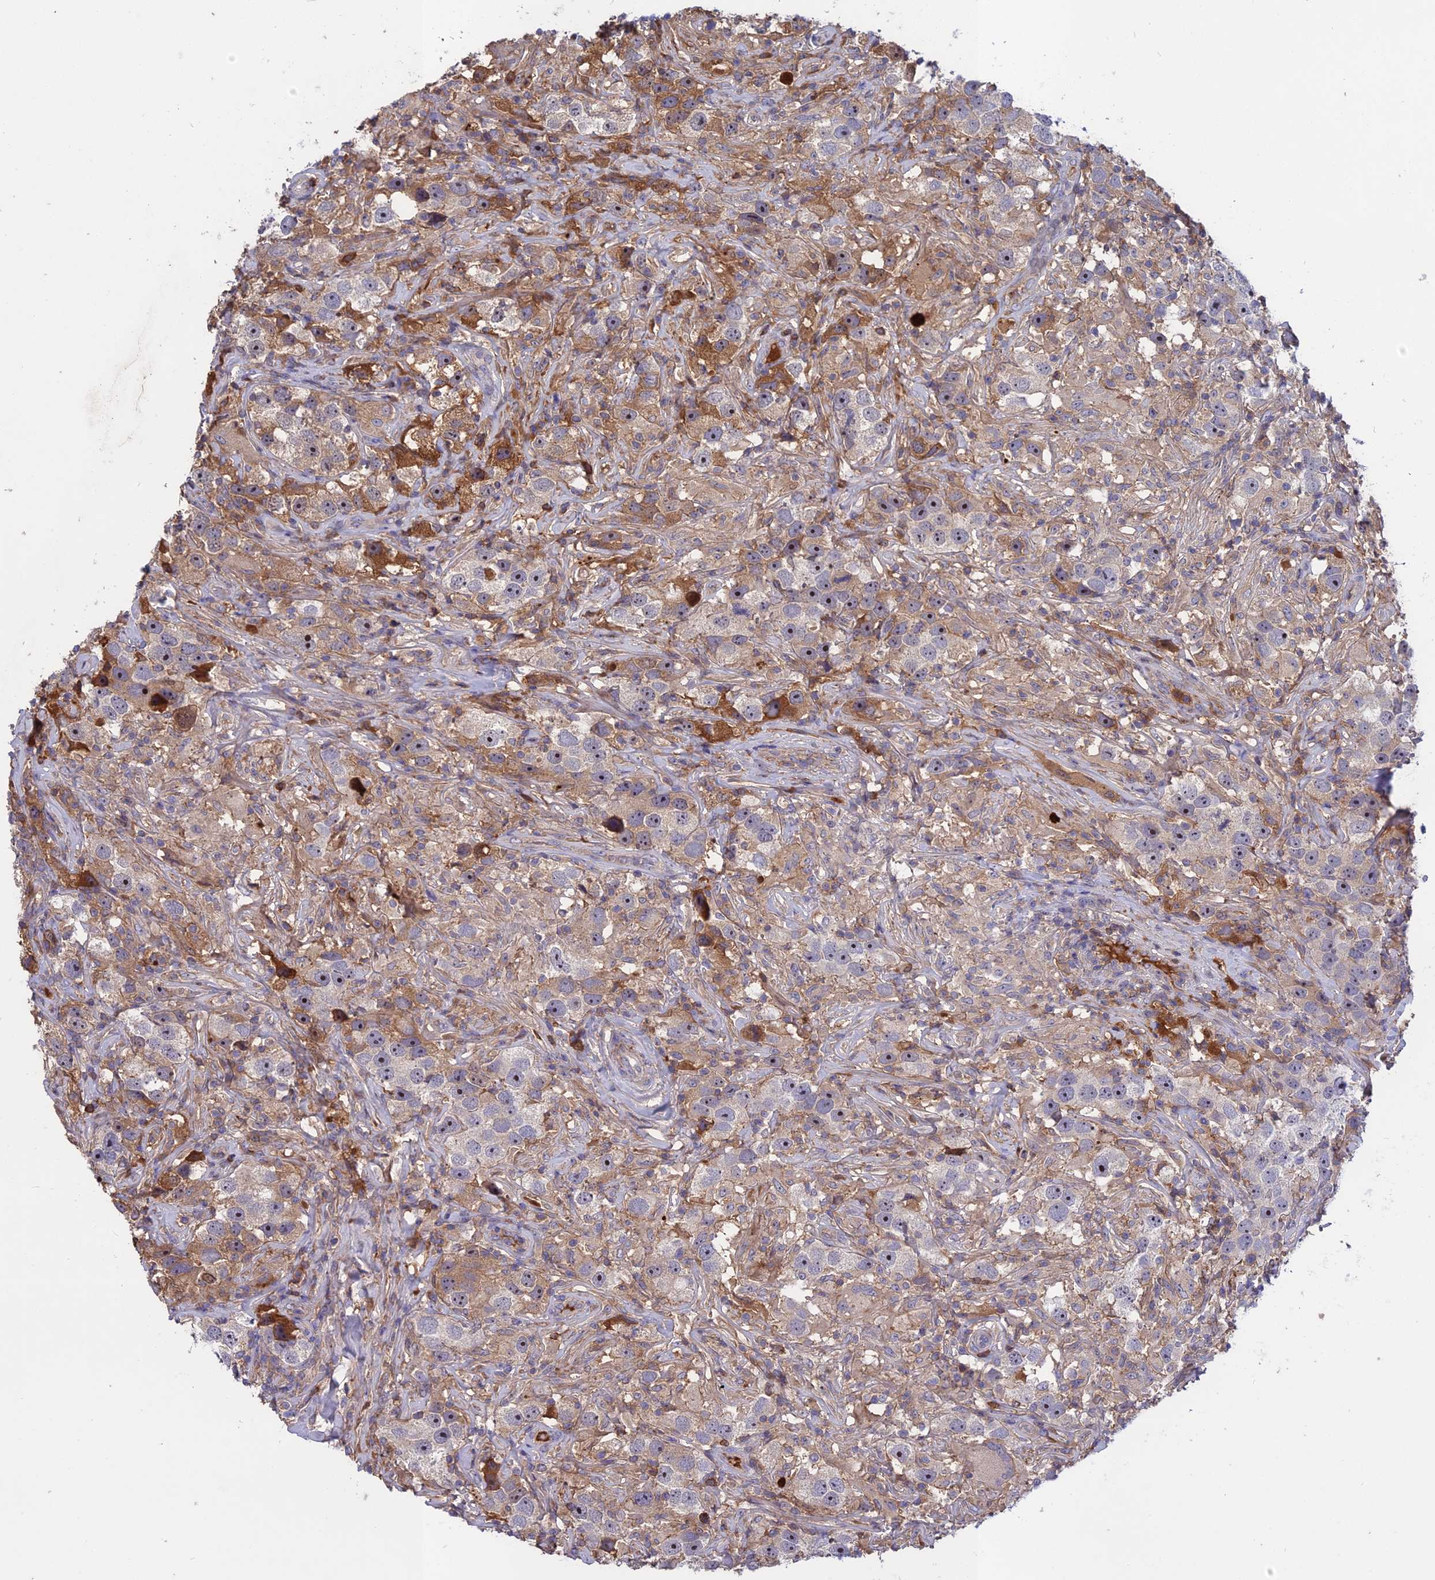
{"staining": {"intensity": "moderate", "quantity": "<25%", "location": "cytoplasmic/membranous"}, "tissue": "testis cancer", "cell_type": "Tumor cells", "image_type": "cancer", "snomed": [{"axis": "morphology", "description": "Seminoma, NOS"}, {"axis": "topography", "description": "Testis"}], "caption": "There is low levels of moderate cytoplasmic/membranous expression in tumor cells of seminoma (testis), as demonstrated by immunohistochemical staining (brown color).", "gene": "ADO", "patient": {"sex": "male", "age": 49}}